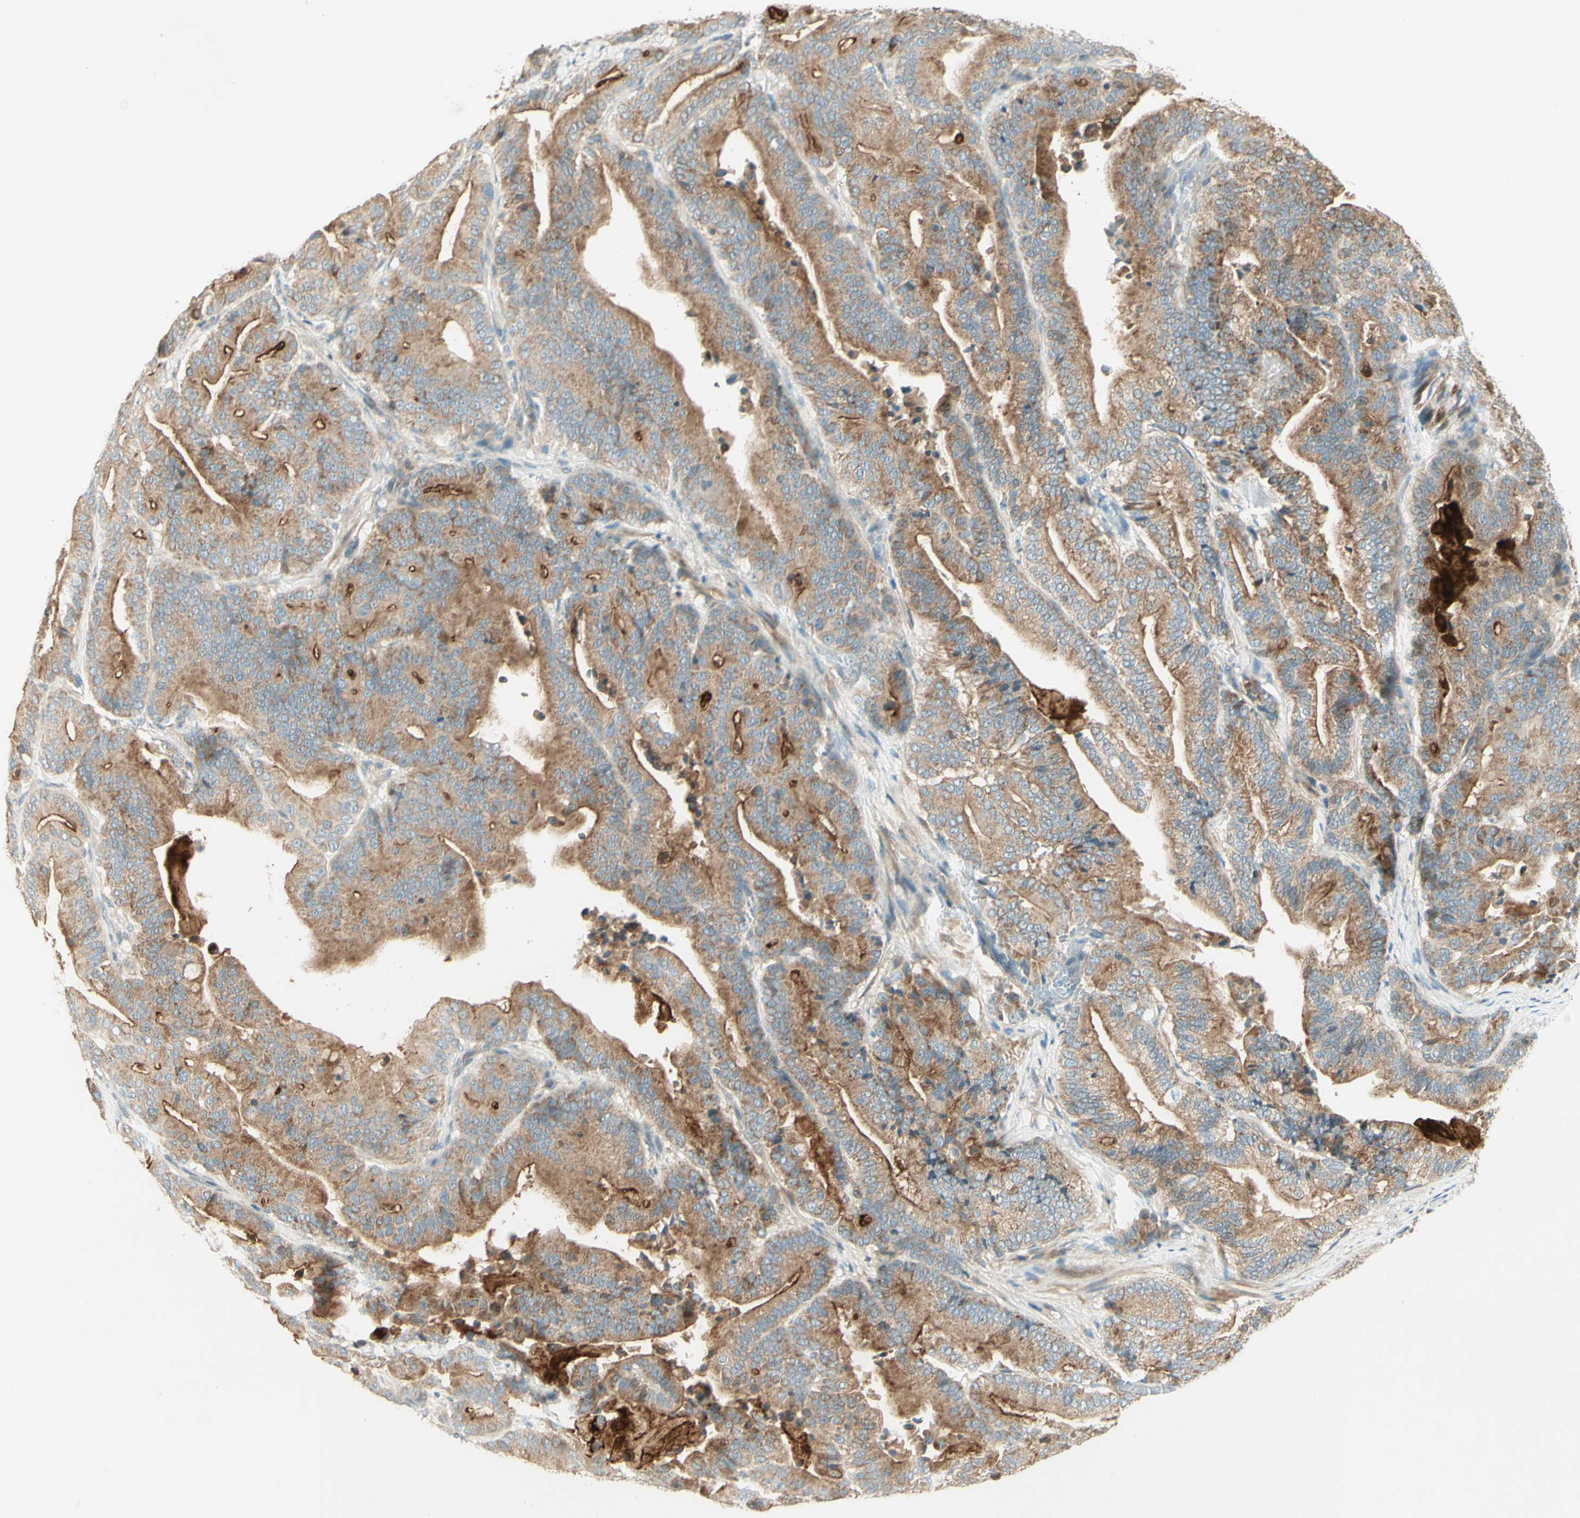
{"staining": {"intensity": "moderate", "quantity": ">75%", "location": "cytoplasmic/membranous"}, "tissue": "pancreatic cancer", "cell_type": "Tumor cells", "image_type": "cancer", "snomed": [{"axis": "morphology", "description": "Adenocarcinoma, NOS"}, {"axis": "topography", "description": "Pancreas"}], "caption": "Protein expression analysis of adenocarcinoma (pancreatic) exhibits moderate cytoplasmic/membranous expression in approximately >75% of tumor cells.", "gene": "PROM1", "patient": {"sex": "male", "age": 63}}